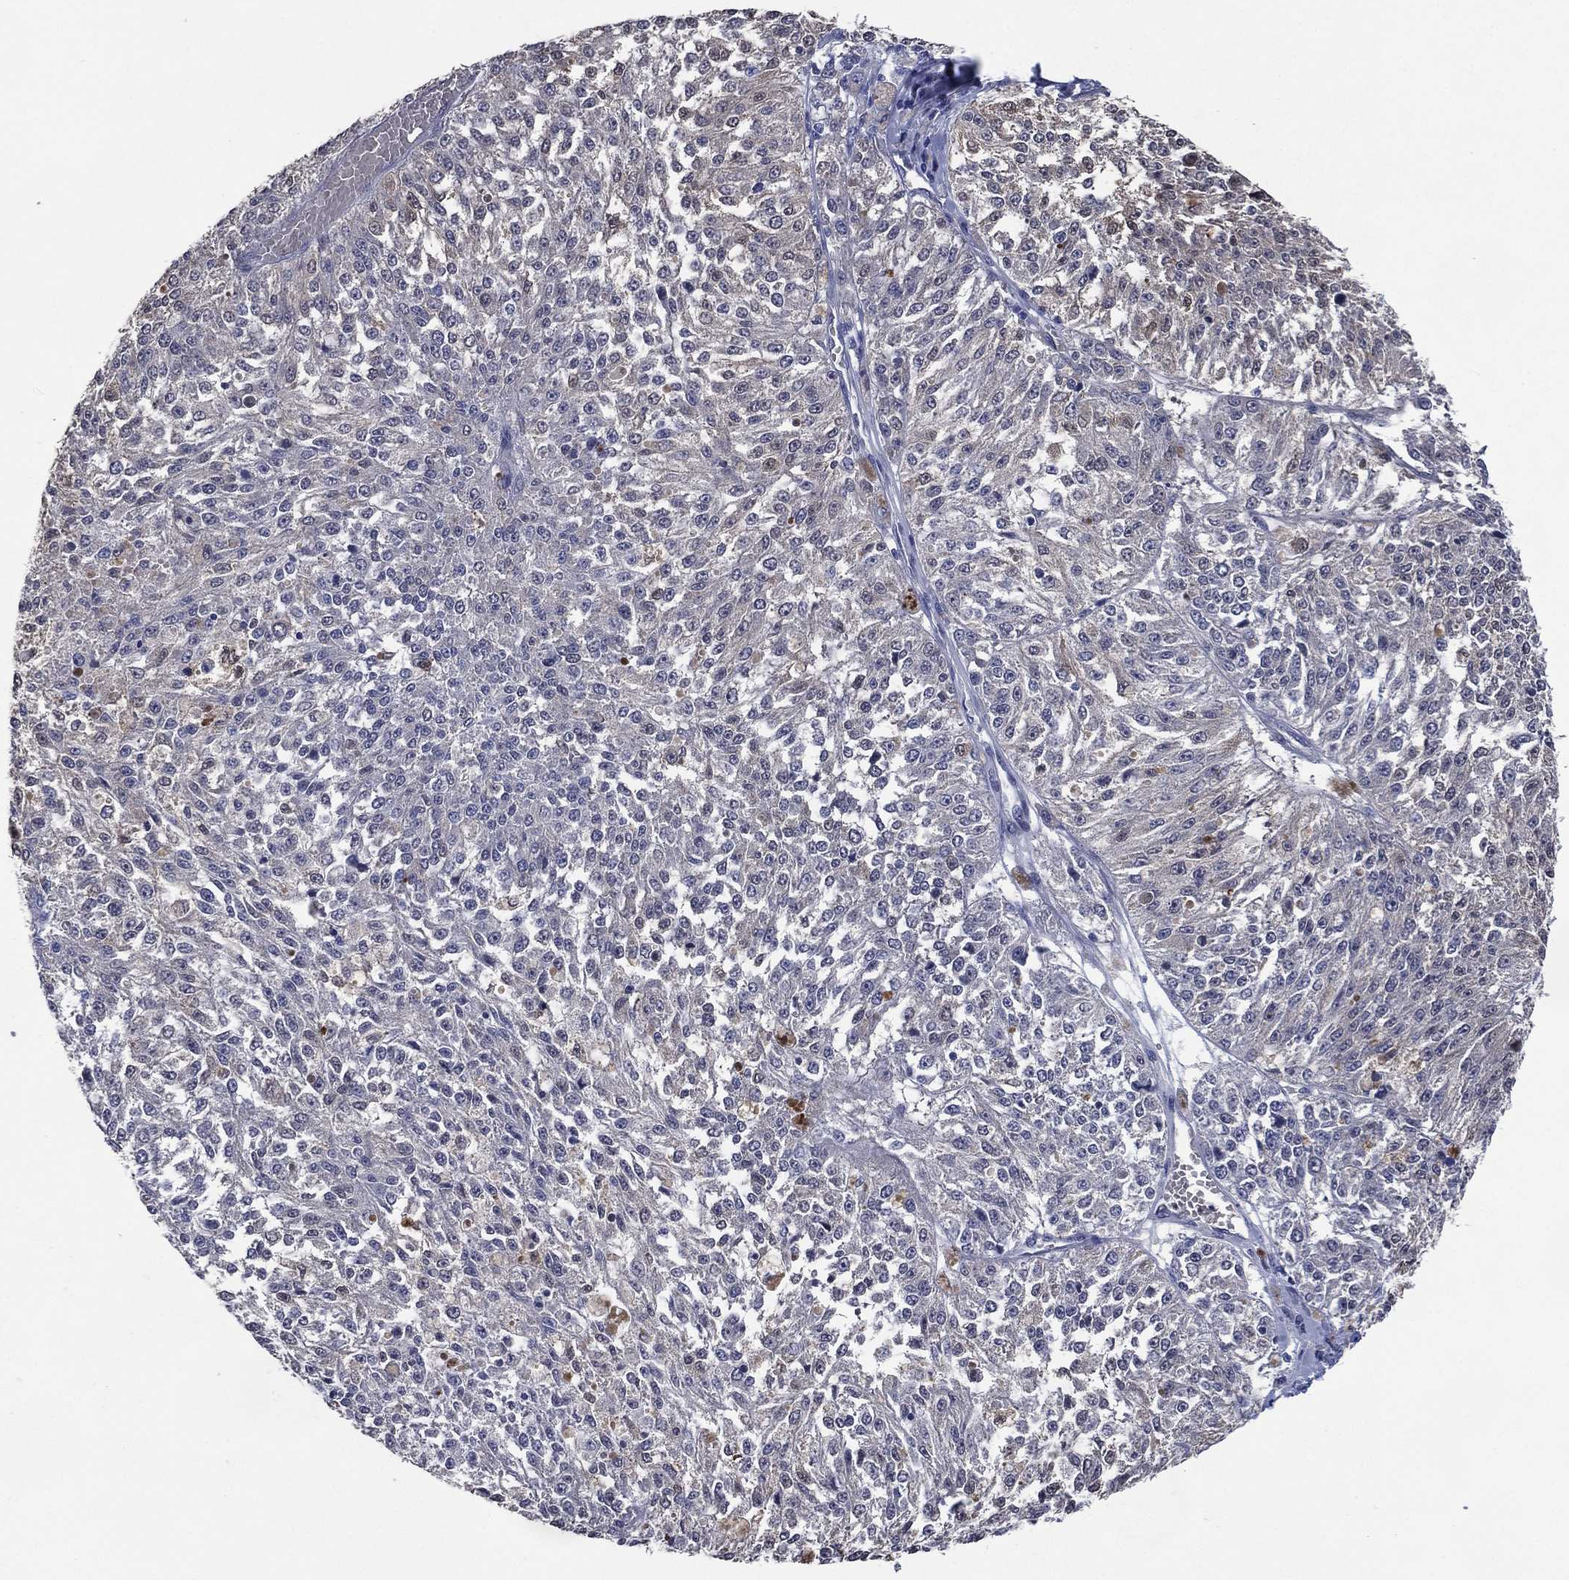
{"staining": {"intensity": "negative", "quantity": "none", "location": "none"}, "tissue": "melanoma", "cell_type": "Tumor cells", "image_type": "cancer", "snomed": [{"axis": "morphology", "description": "Malignant melanoma, Metastatic site"}, {"axis": "topography", "description": "Lymph node"}], "caption": "Immunohistochemistry micrograph of melanoma stained for a protein (brown), which shows no expression in tumor cells. The staining is performed using DAB brown chromogen with nuclei counter-stained in using hematoxylin.", "gene": "AK1", "patient": {"sex": "female", "age": 64}}